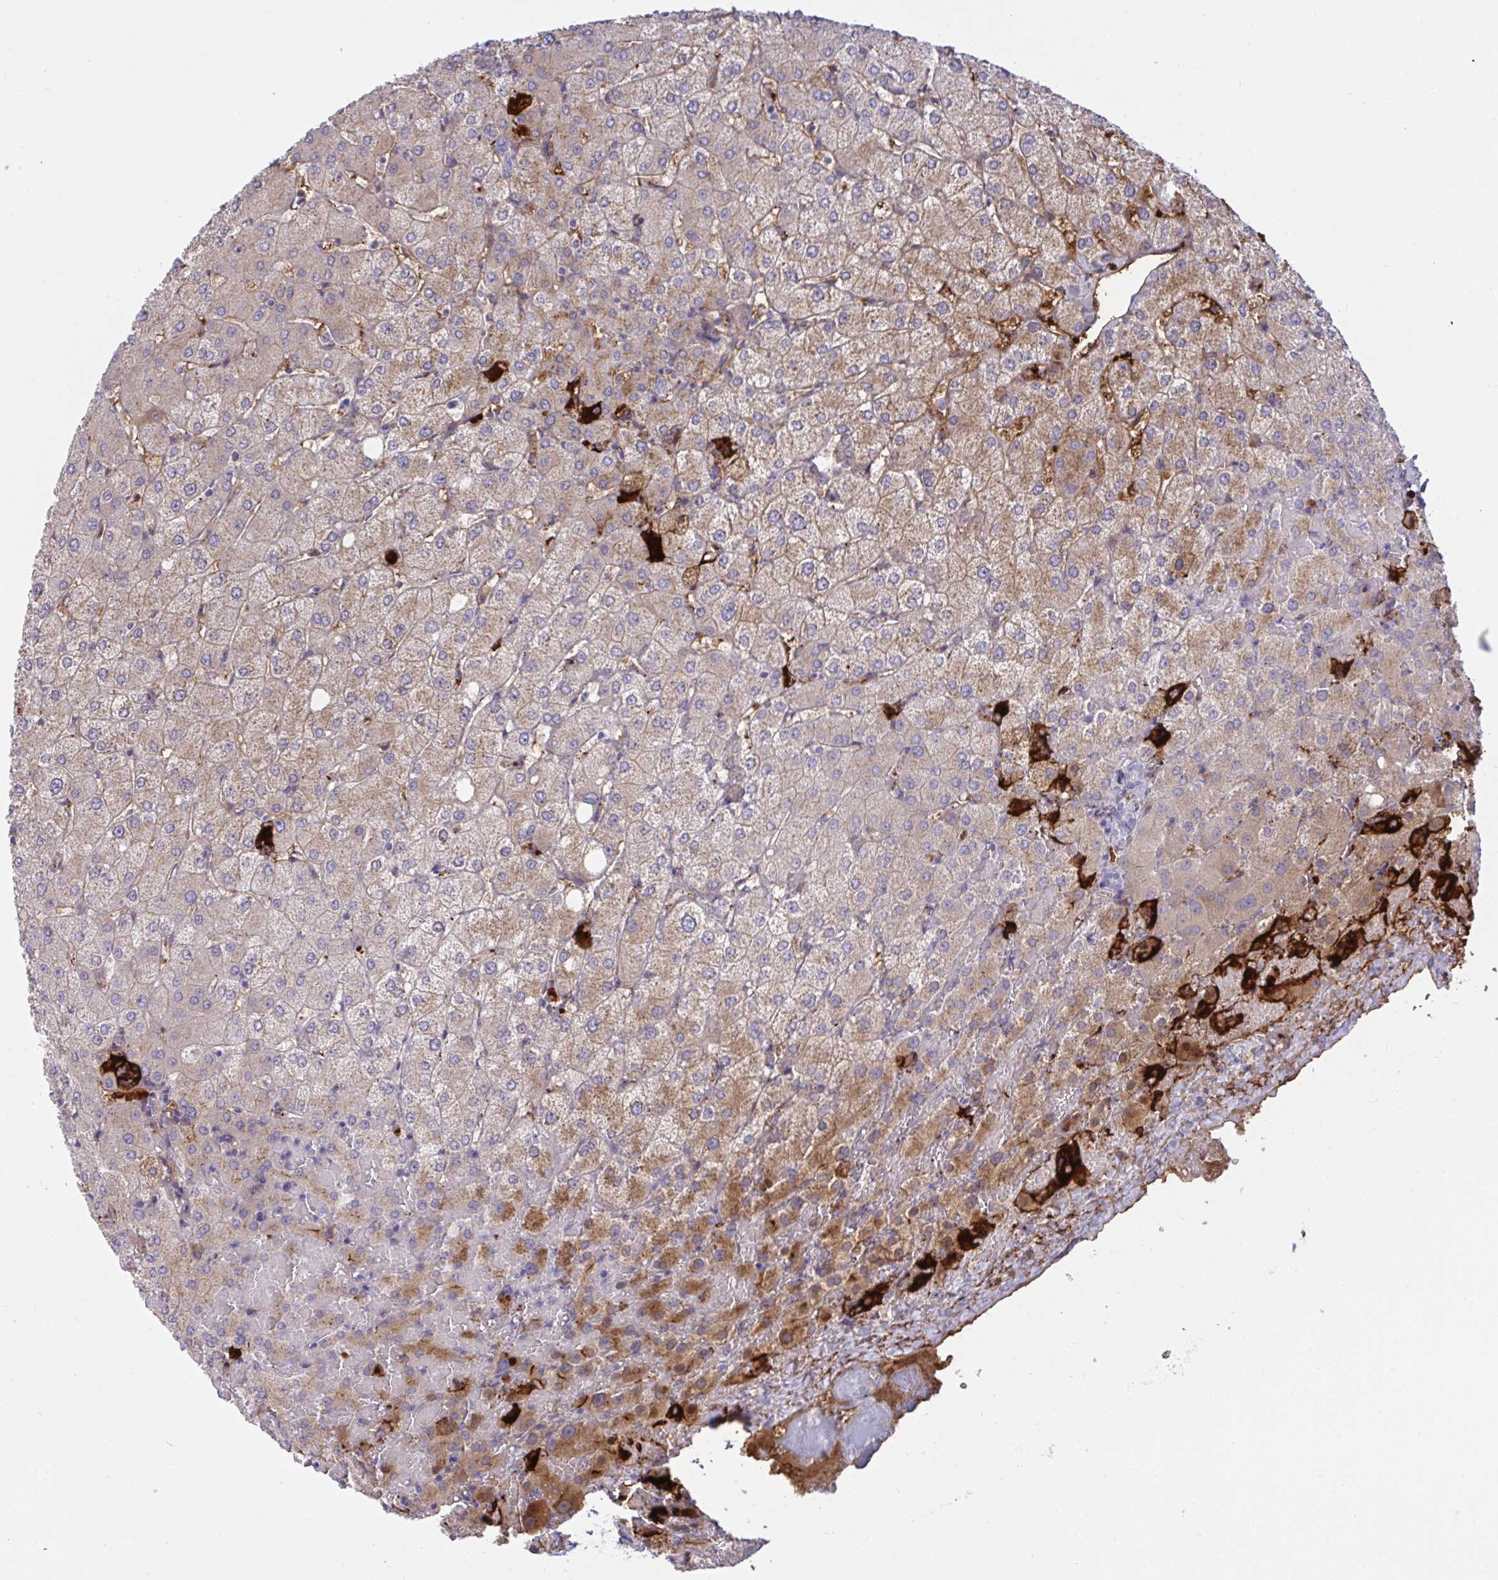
{"staining": {"intensity": "negative", "quantity": "none", "location": "none"}, "tissue": "liver", "cell_type": "Cholangiocytes", "image_type": "normal", "snomed": [{"axis": "morphology", "description": "Normal tissue, NOS"}, {"axis": "topography", "description": "Liver"}], "caption": "IHC image of unremarkable liver: liver stained with DAB (3,3'-diaminobenzidine) shows no significant protein staining in cholangiocytes.", "gene": "F2", "patient": {"sex": "female", "age": 54}}